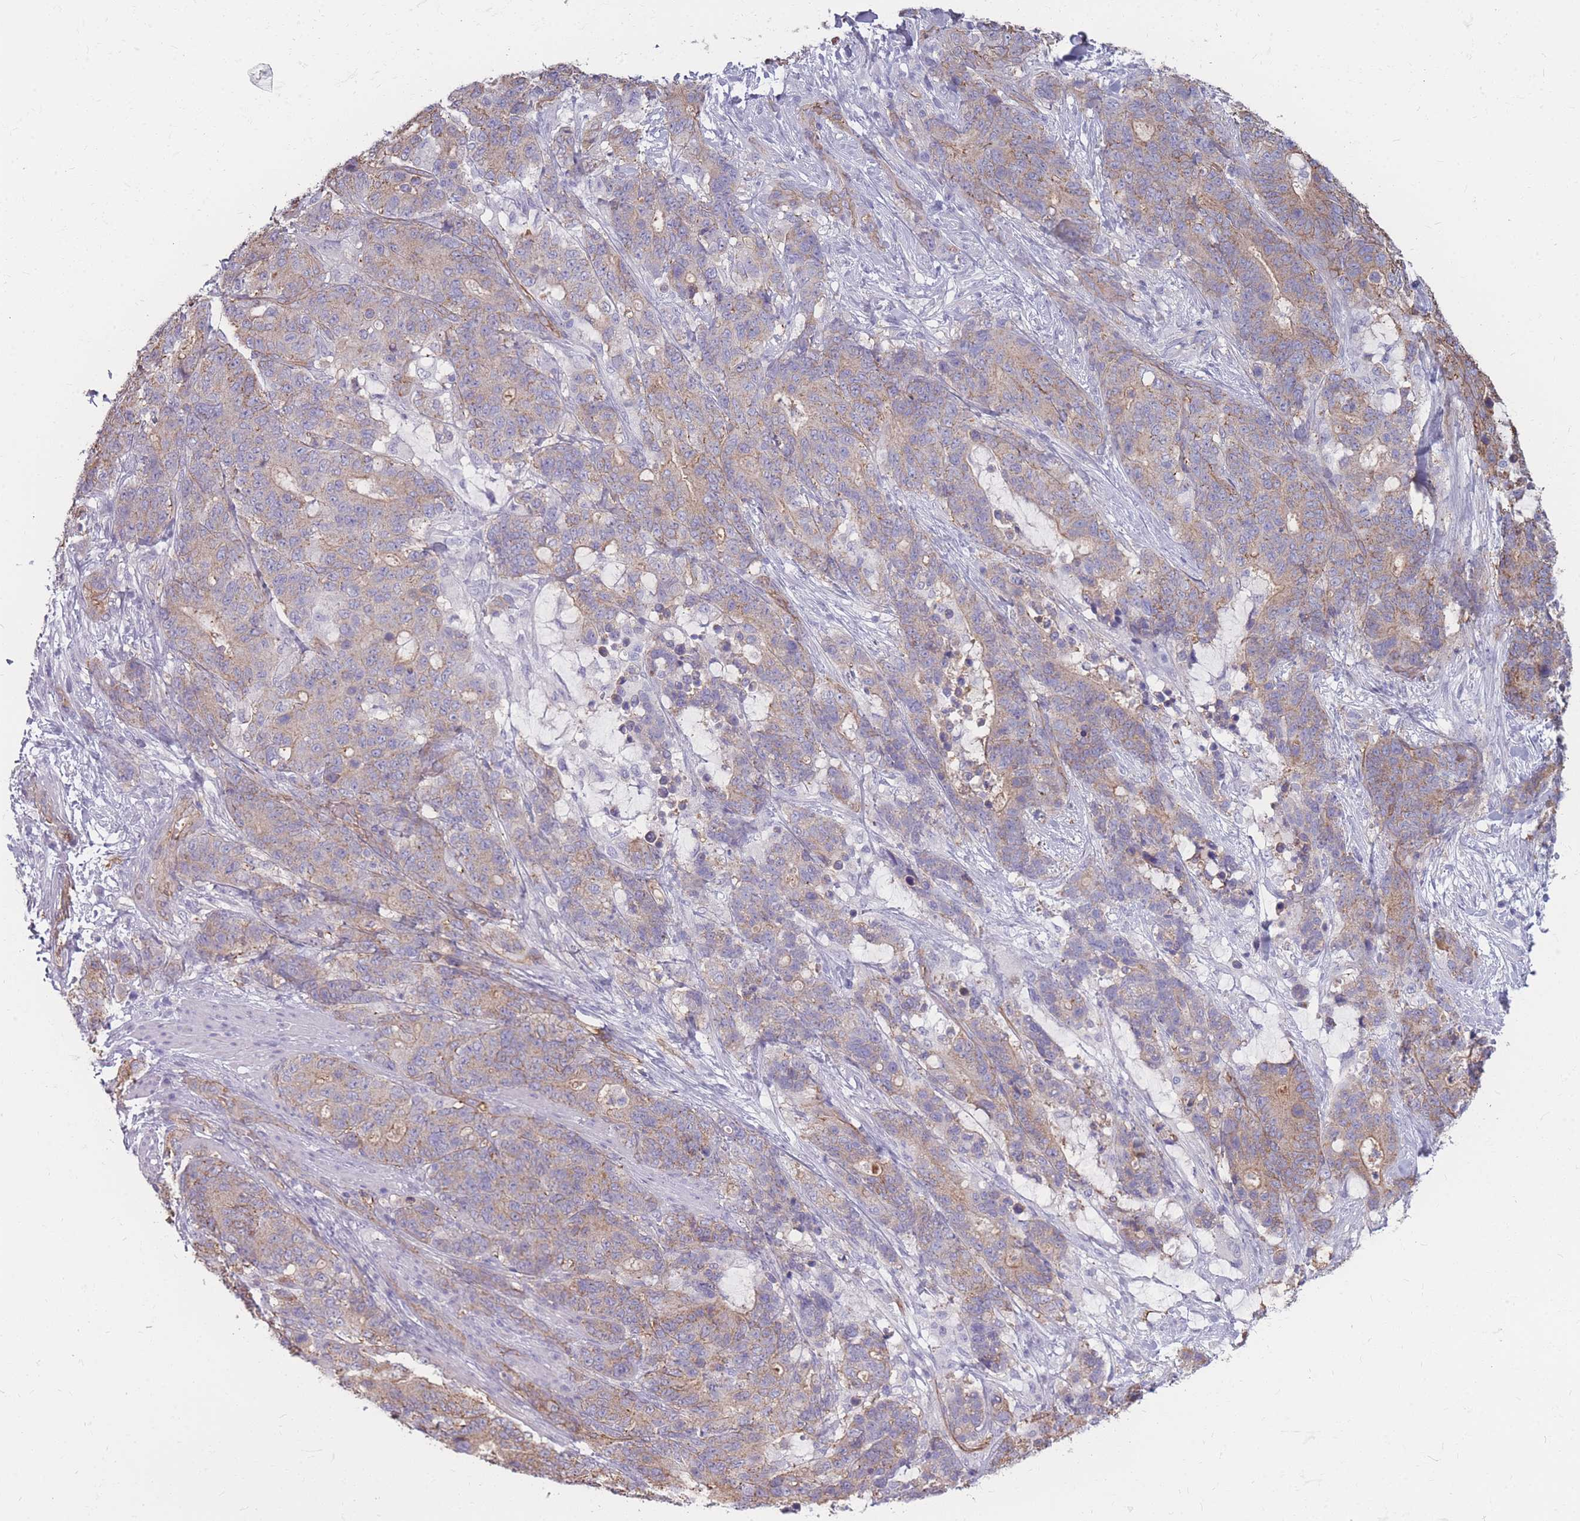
{"staining": {"intensity": "weak", "quantity": ">75%", "location": "cytoplasmic/membranous"}, "tissue": "stomach cancer", "cell_type": "Tumor cells", "image_type": "cancer", "snomed": [{"axis": "morphology", "description": "Normal tissue, NOS"}, {"axis": "morphology", "description": "Adenocarcinoma, NOS"}, {"axis": "topography", "description": "Stomach"}], "caption": "Stomach adenocarcinoma tissue demonstrates weak cytoplasmic/membranous expression in about >75% of tumor cells, visualized by immunohistochemistry.", "gene": "GNA11", "patient": {"sex": "female", "age": 64}}